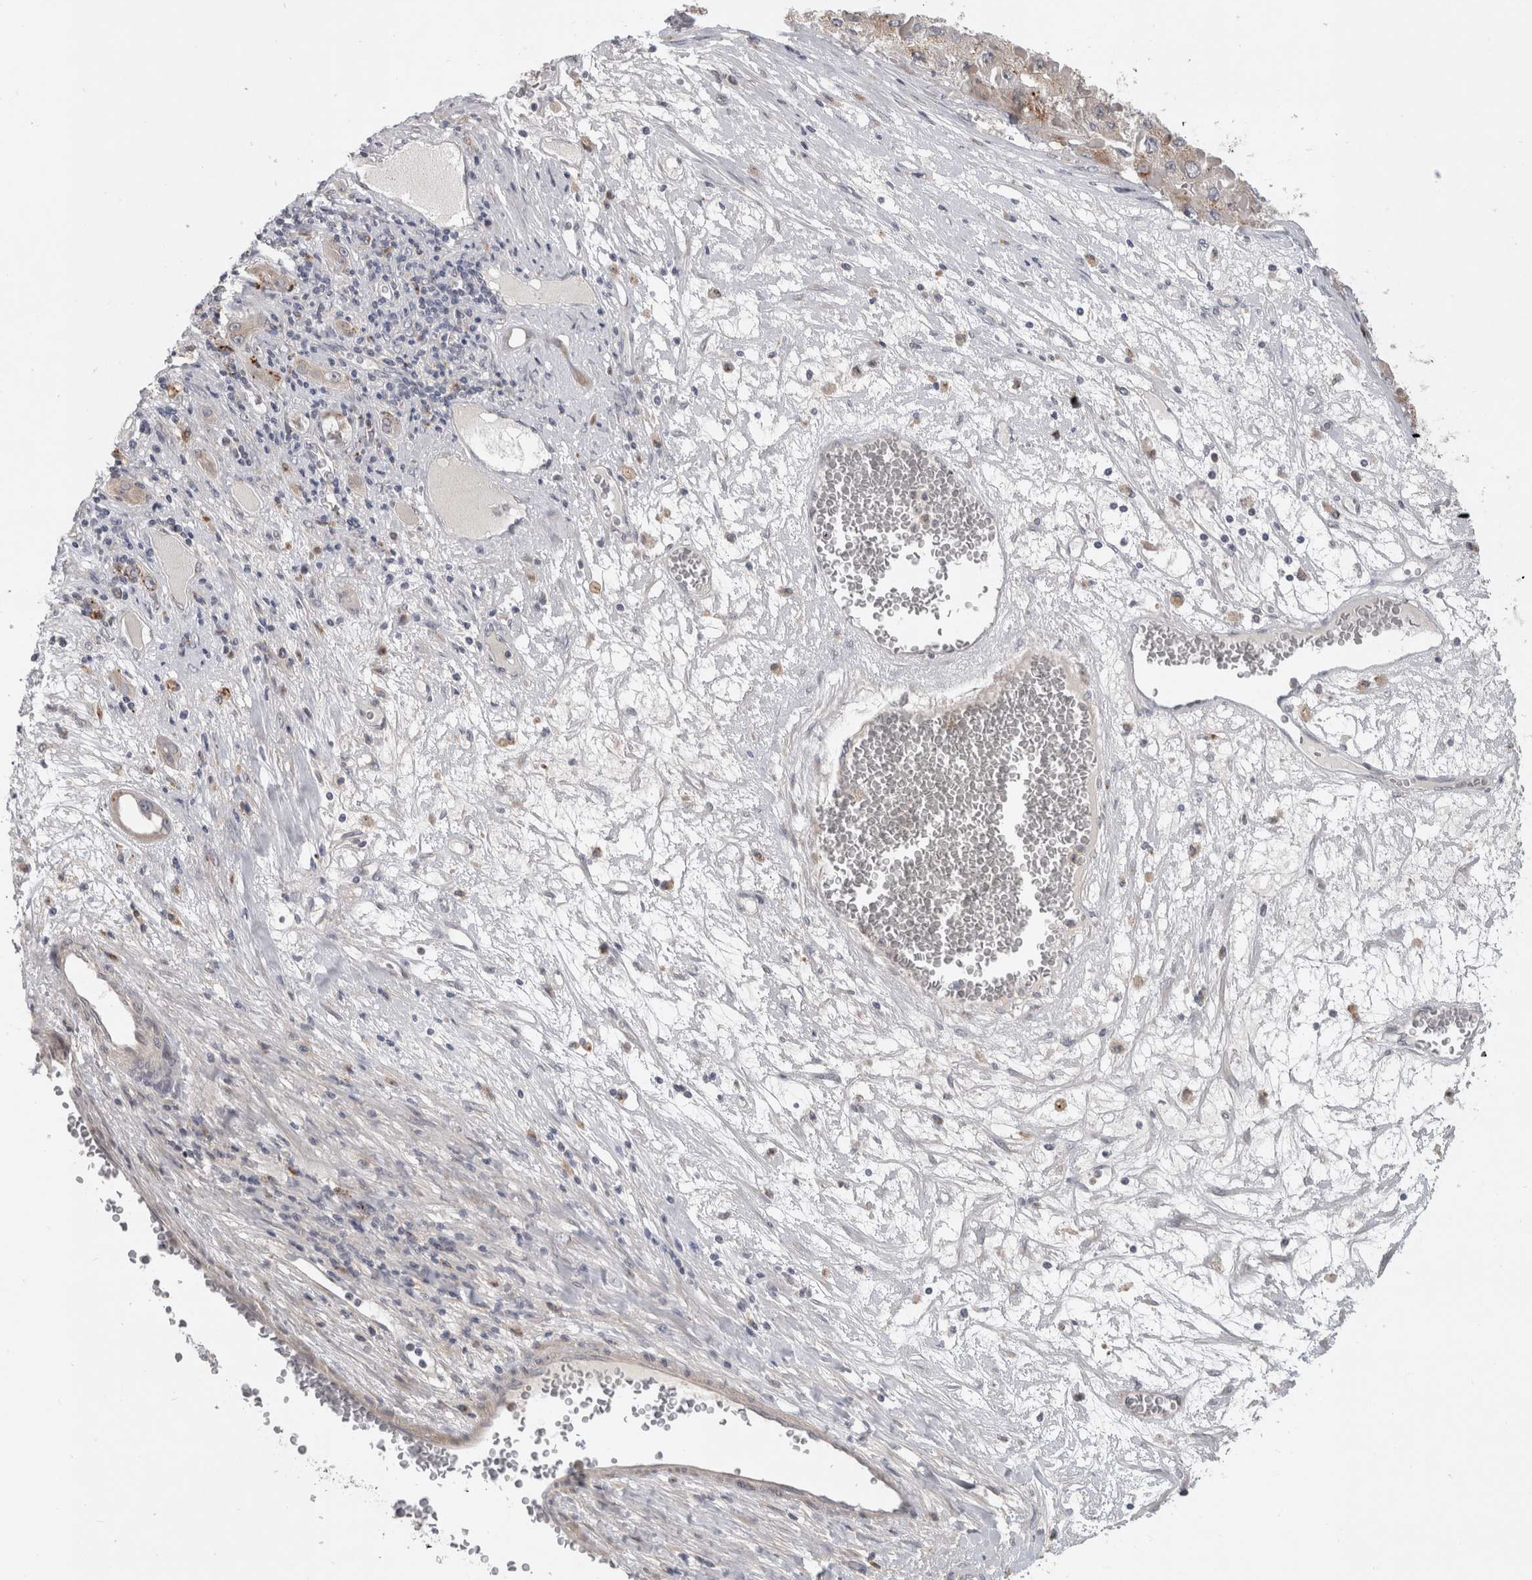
{"staining": {"intensity": "weak", "quantity": "25%-75%", "location": "cytoplasmic/membranous"}, "tissue": "liver cancer", "cell_type": "Tumor cells", "image_type": "cancer", "snomed": [{"axis": "morphology", "description": "Carcinoma, Hepatocellular, NOS"}, {"axis": "topography", "description": "Liver"}], "caption": "This histopathology image displays immunohistochemistry (IHC) staining of hepatocellular carcinoma (liver), with low weak cytoplasmic/membranous positivity in about 25%-75% of tumor cells.", "gene": "MGAT1", "patient": {"sex": "female", "age": 73}}